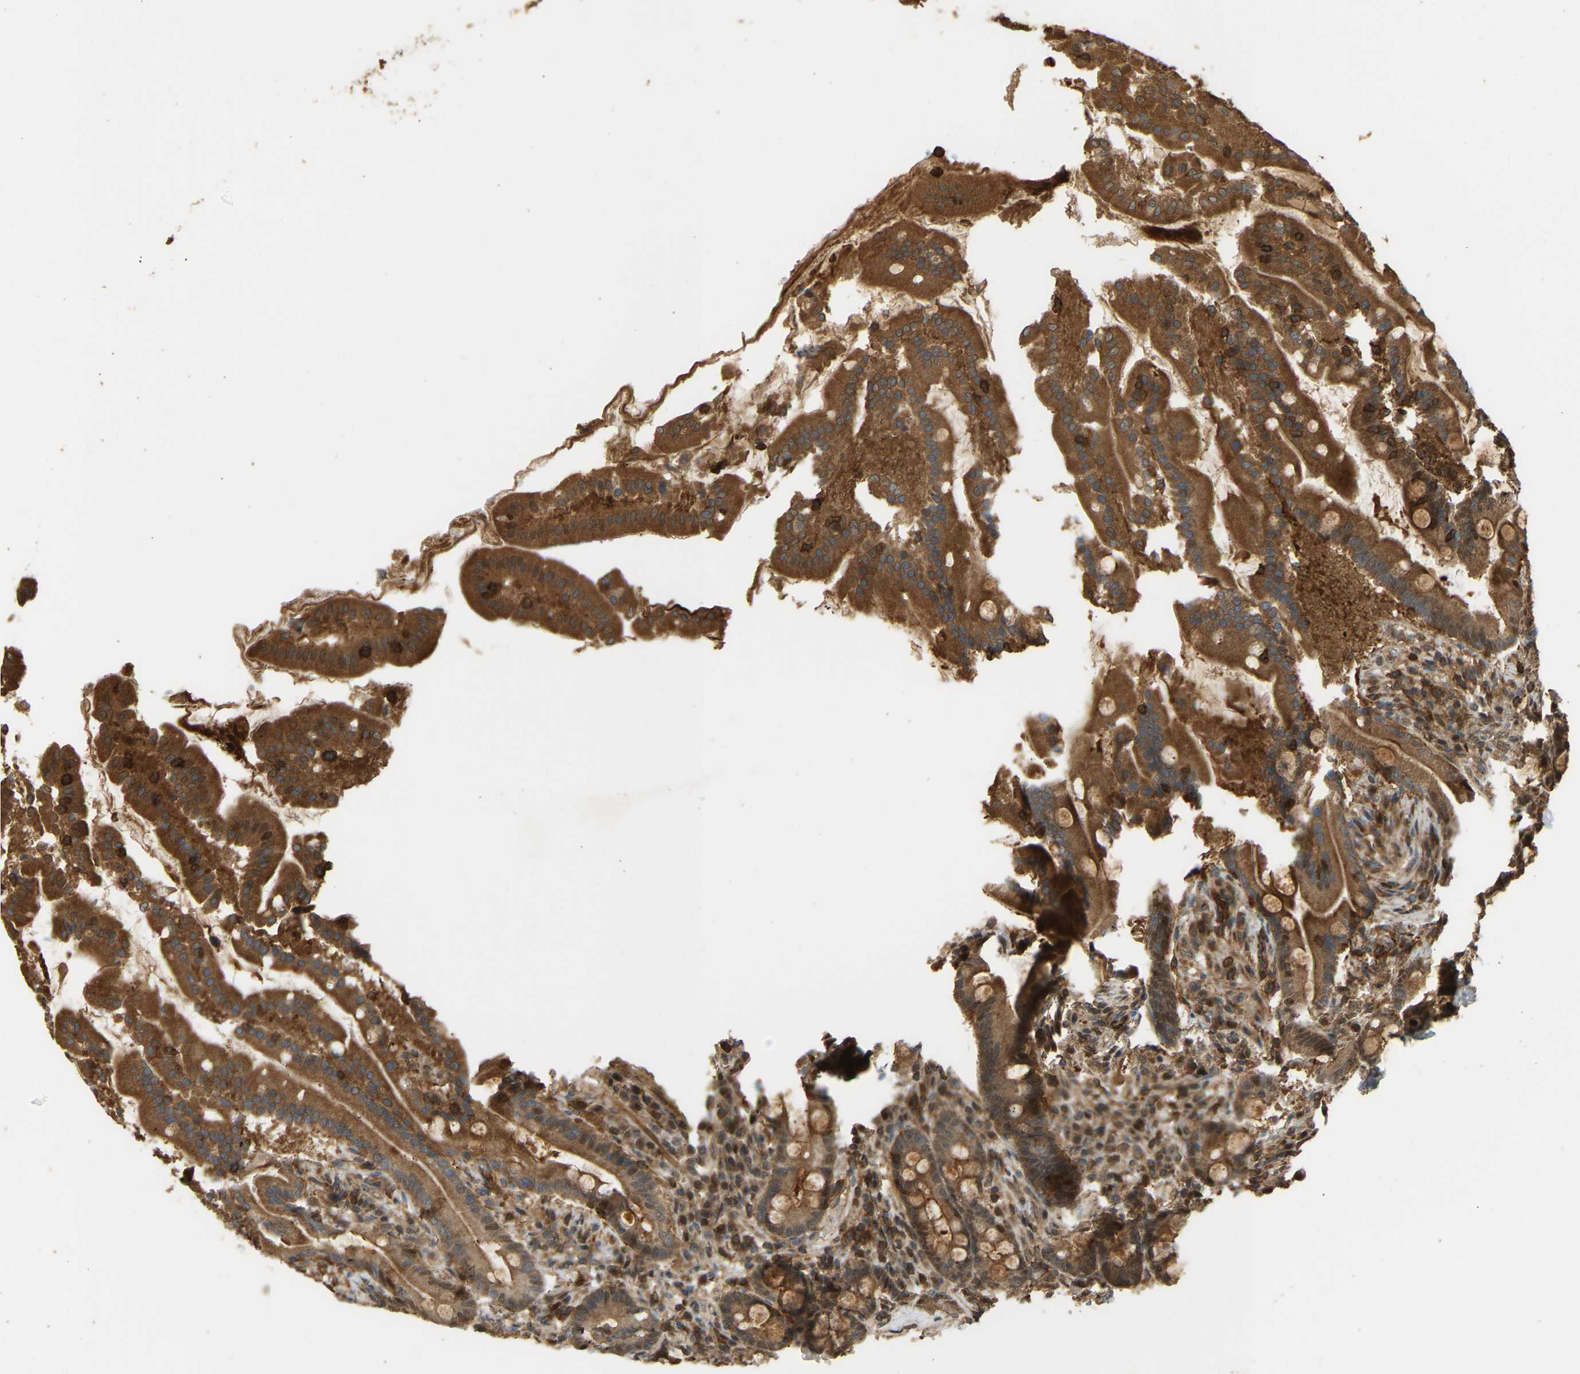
{"staining": {"intensity": "strong", "quantity": ">75%", "location": "cytoplasmic/membranous"}, "tissue": "duodenum", "cell_type": "Glandular cells", "image_type": "normal", "snomed": [{"axis": "morphology", "description": "Normal tissue, NOS"}, {"axis": "topography", "description": "Duodenum"}], "caption": "Approximately >75% of glandular cells in normal duodenum demonstrate strong cytoplasmic/membranous protein staining as visualized by brown immunohistochemical staining.", "gene": "ENSG00000282218", "patient": {"sex": "male", "age": 50}}